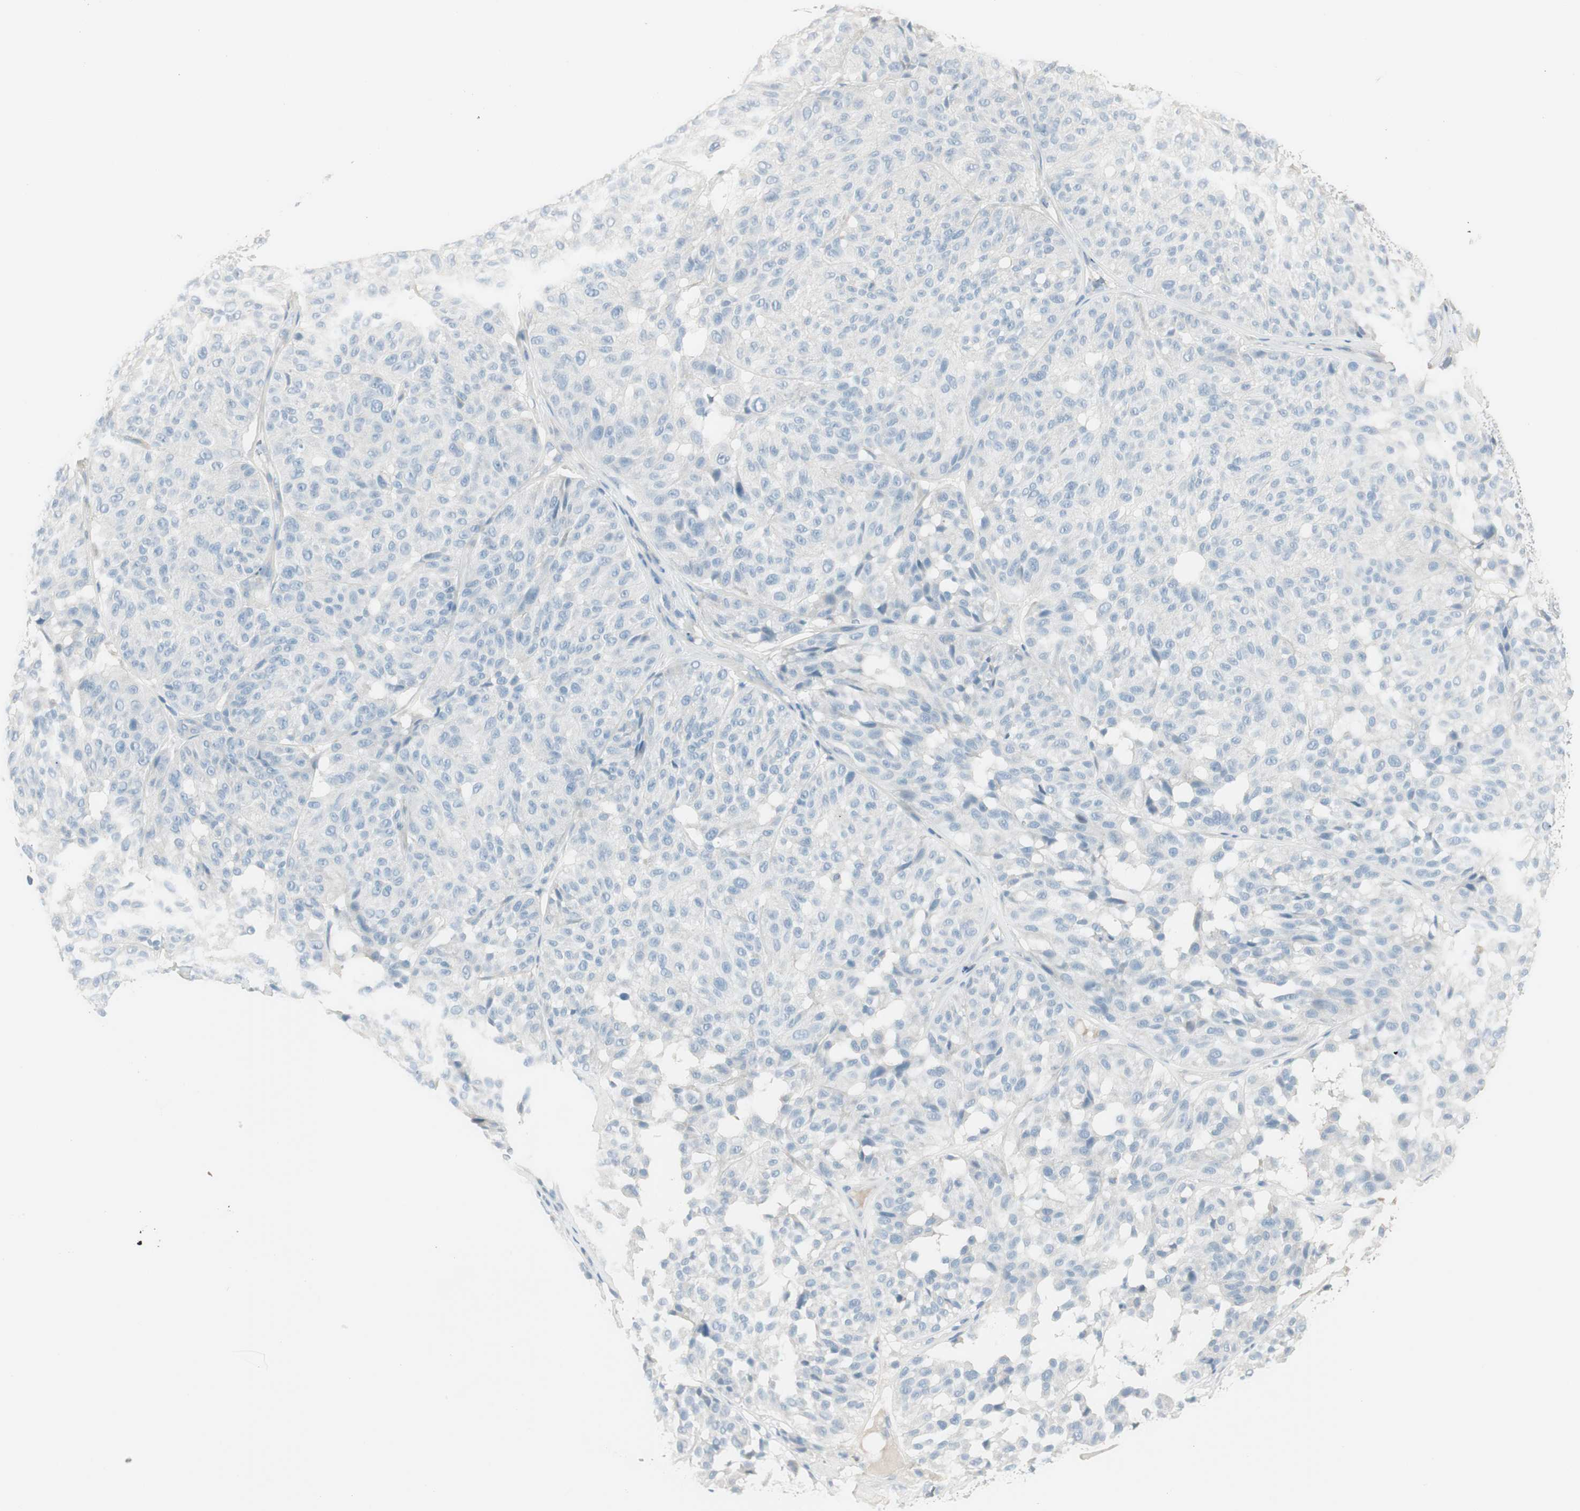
{"staining": {"intensity": "negative", "quantity": "none", "location": "none"}, "tissue": "melanoma", "cell_type": "Tumor cells", "image_type": "cancer", "snomed": [{"axis": "morphology", "description": "Malignant melanoma, NOS"}, {"axis": "topography", "description": "Skin"}], "caption": "Melanoma was stained to show a protein in brown. There is no significant expression in tumor cells.", "gene": "CACNA2D1", "patient": {"sex": "female", "age": 46}}